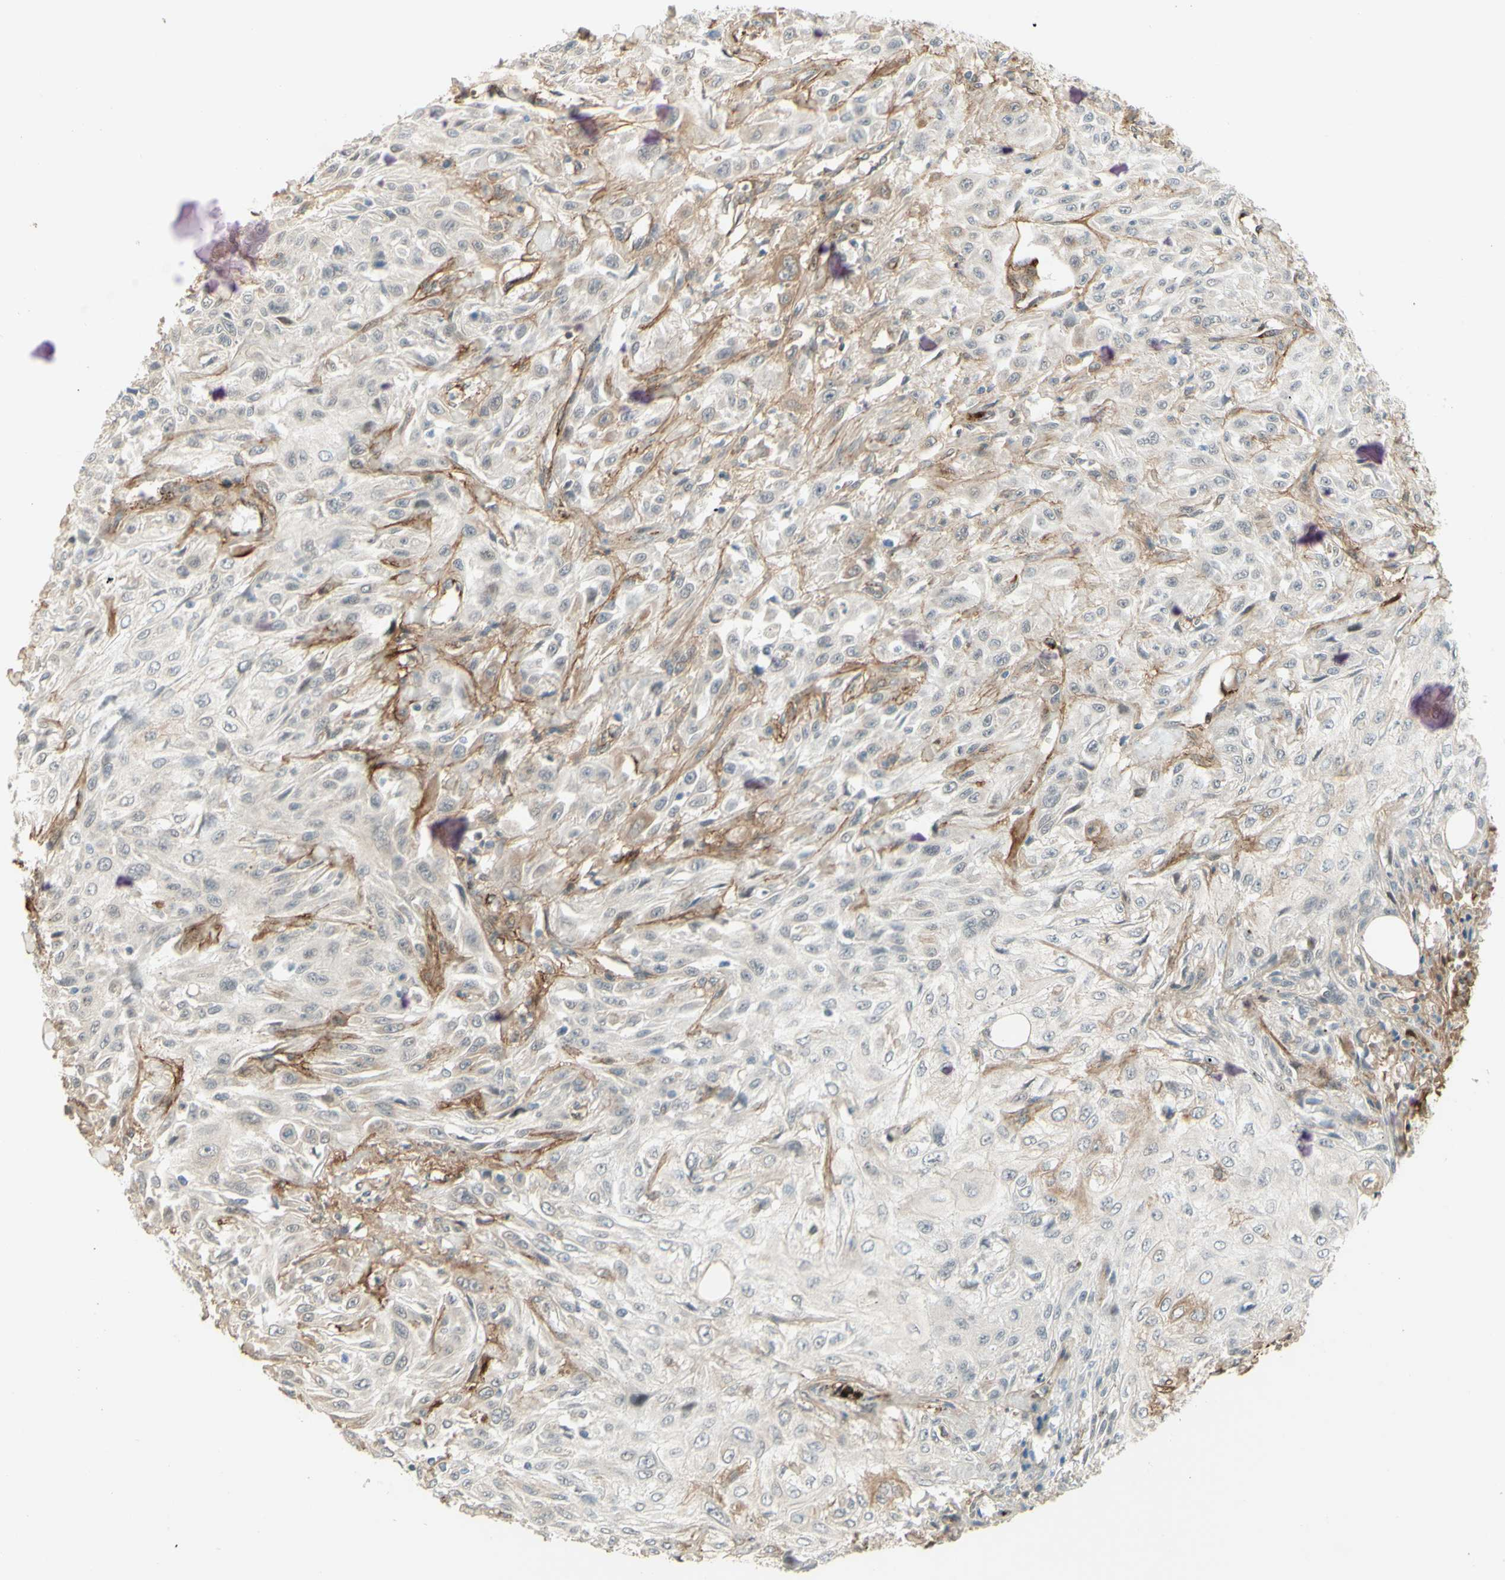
{"staining": {"intensity": "weak", "quantity": "<25%", "location": "cytoplasmic/membranous"}, "tissue": "skin cancer", "cell_type": "Tumor cells", "image_type": "cancer", "snomed": [{"axis": "morphology", "description": "Squamous cell carcinoma, NOS"}, {"axis": "topography", "description": "Skin"}], "caption": "Skin cancer (squamous cell carcinoma) stained for a protein using IHC demonstrates no staining tumor cells.", "gene": "ANGPT2", "patient": {"sex": "male", "age": 75}}